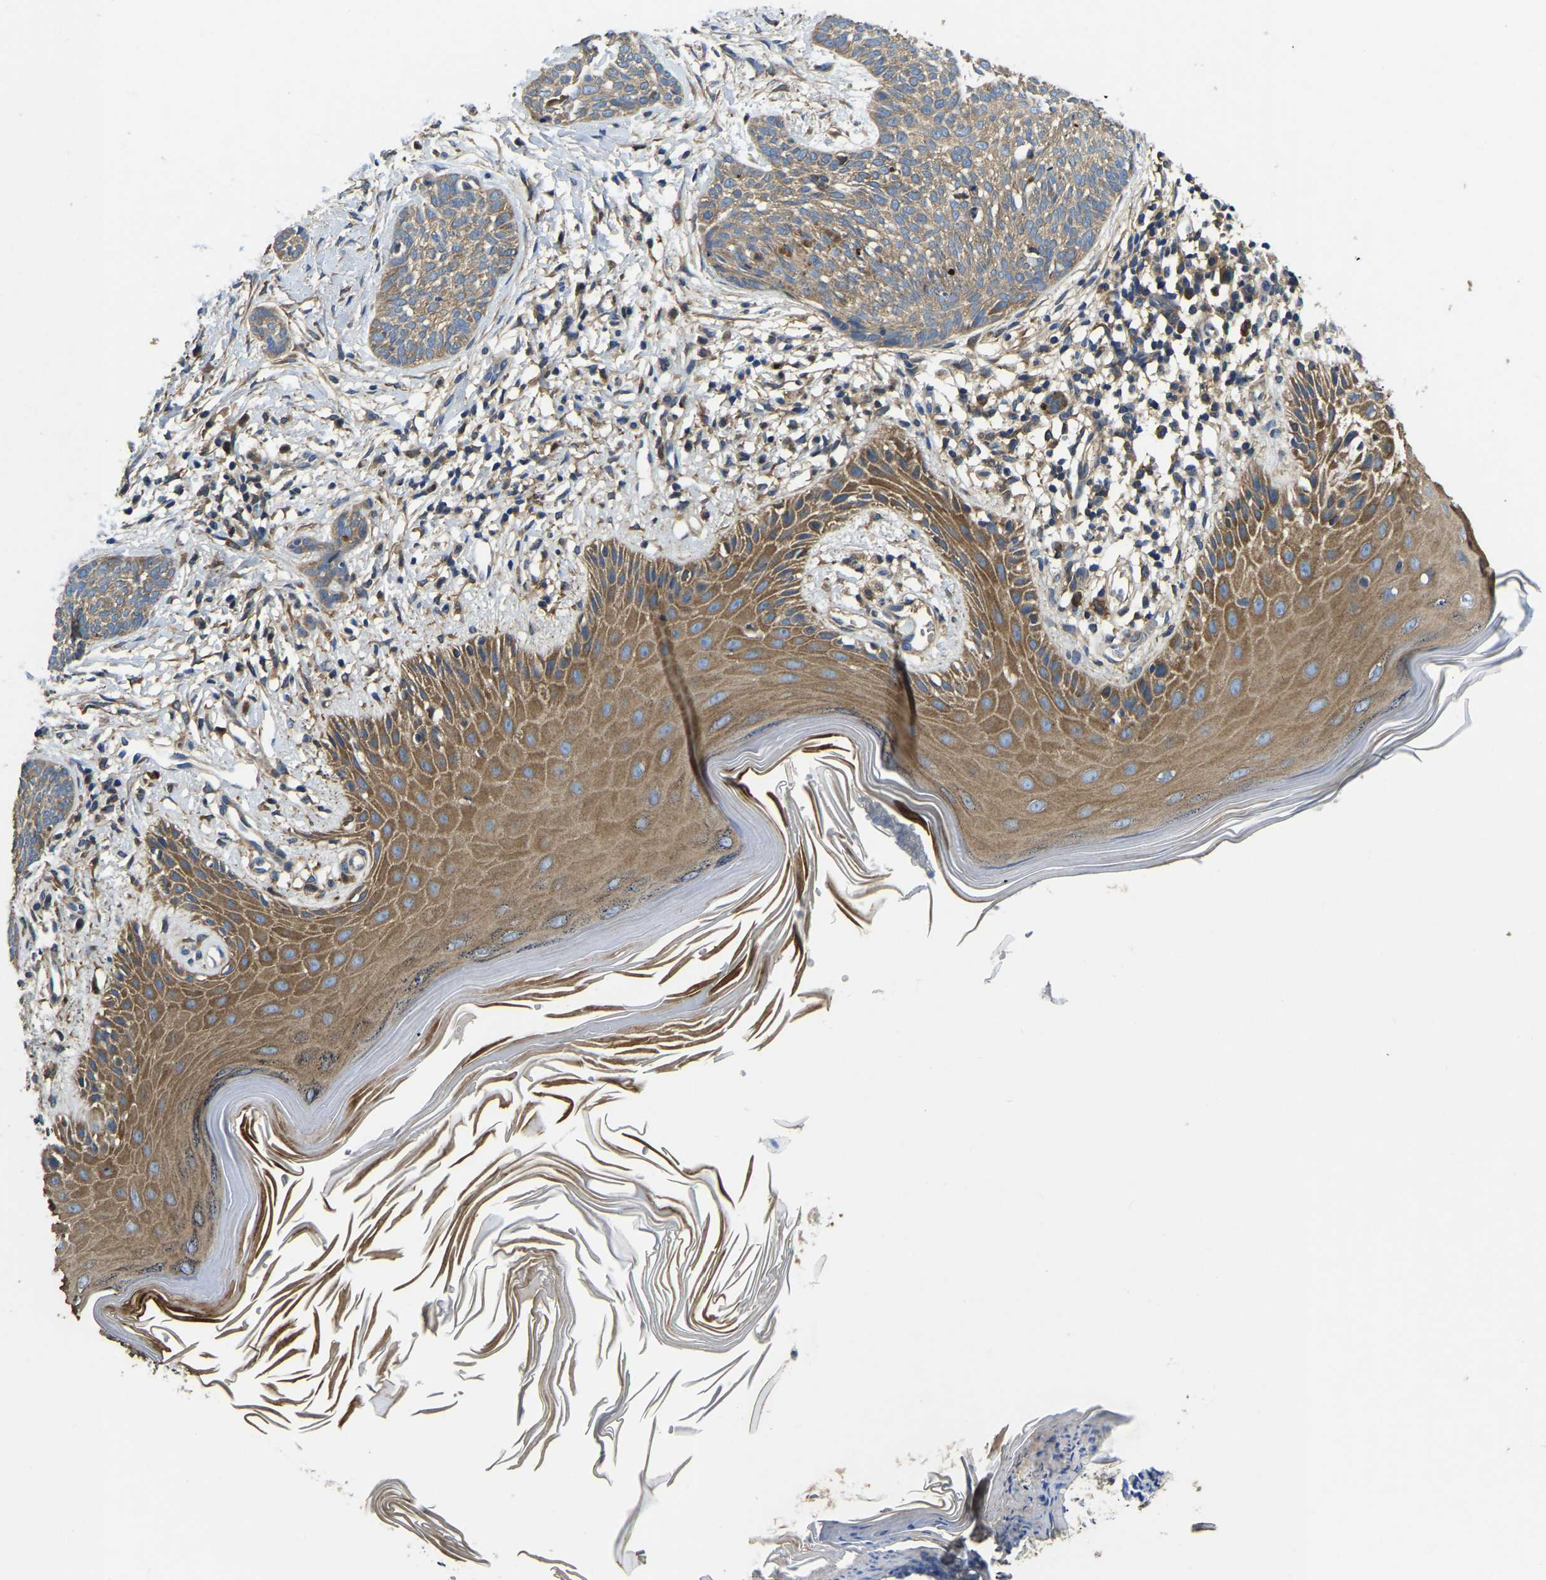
{"staining": {"intensity": "moderate", "quantity": ">75%", "location": "cytoplasmic/membranous"}, "tissue": "skin cancer", "cell_type": "Tumor cells", "image_type": "cancer", "snomed": [{"axis": "morphology", "description": "Basal cell carcinoma"}, {"axis": "topography", "description": "Skin"}], "caption": "Protein analysis of skin cancer (basal cell carcinoma) tissue shows moderate cytoplasmic/membranous positivity in approximately >75% of tumor cells. (DAB (3,3'-diaminobenzidine) IHC with brightfield microscopy, high magnification).", "gene": "STAT2", "patient": {"sex": "female", "age": 59}}